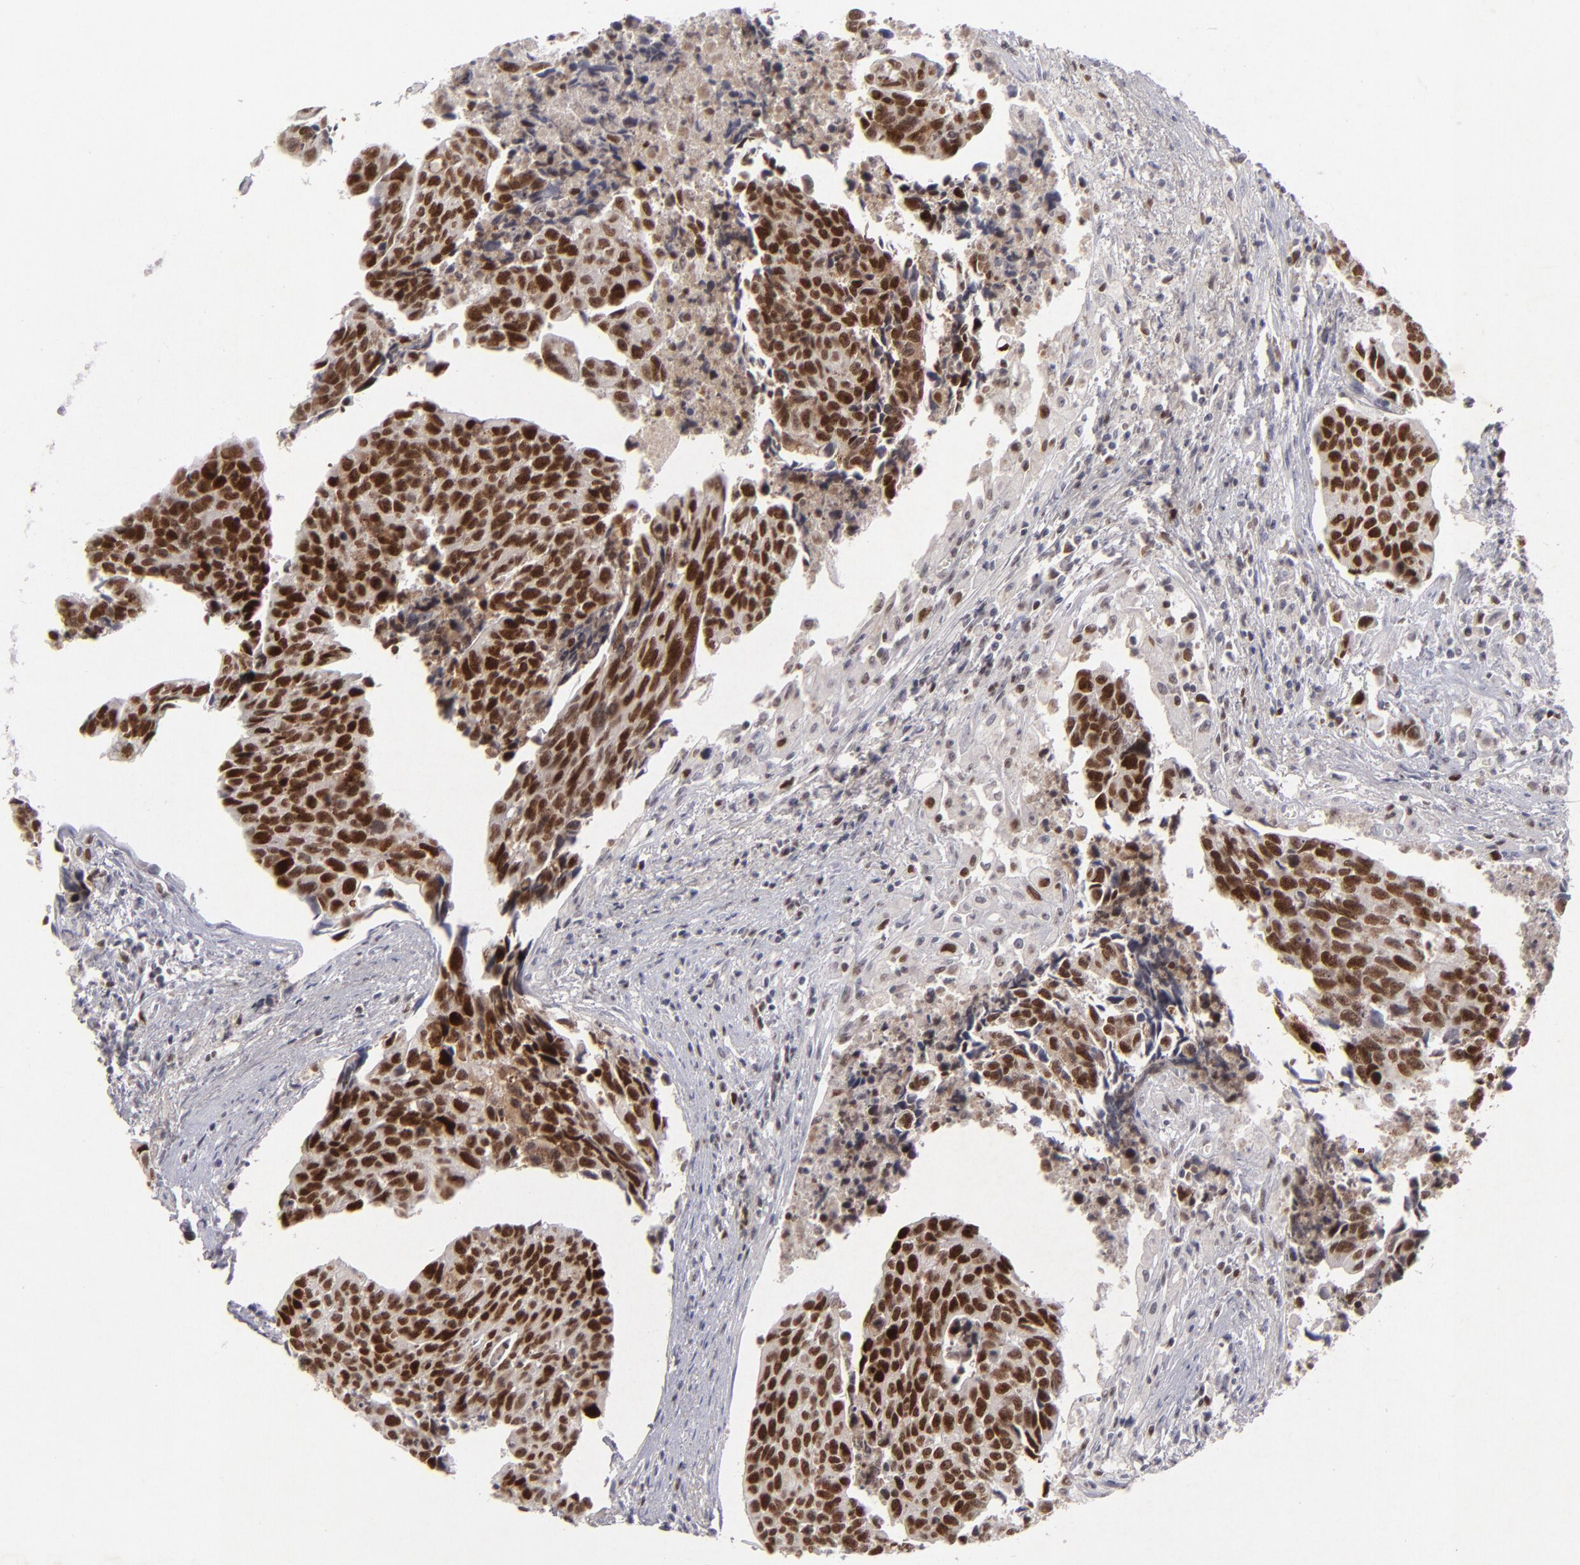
{"staining": {"intensity": "strong", "quantity": ">75%", "location": "nuclear"}, "tissue": "urothelial cancer", "cell_type": "Tumor cells", "image_type": "cancer", "snomed": [{"axis": "morphology", "description": "Urothelial carcinoma, High grade"}, {"axis": "topography", "description": "Urinary bladder"}], "caption": "Brown immunohistochemical staining in urothelial carcinoma (high-grade) demonstrates strong nuclear positivity in approximately >75% of tumor cells.", "gene": "FEN1", "patient": {"sex": "male", "age": 81}}